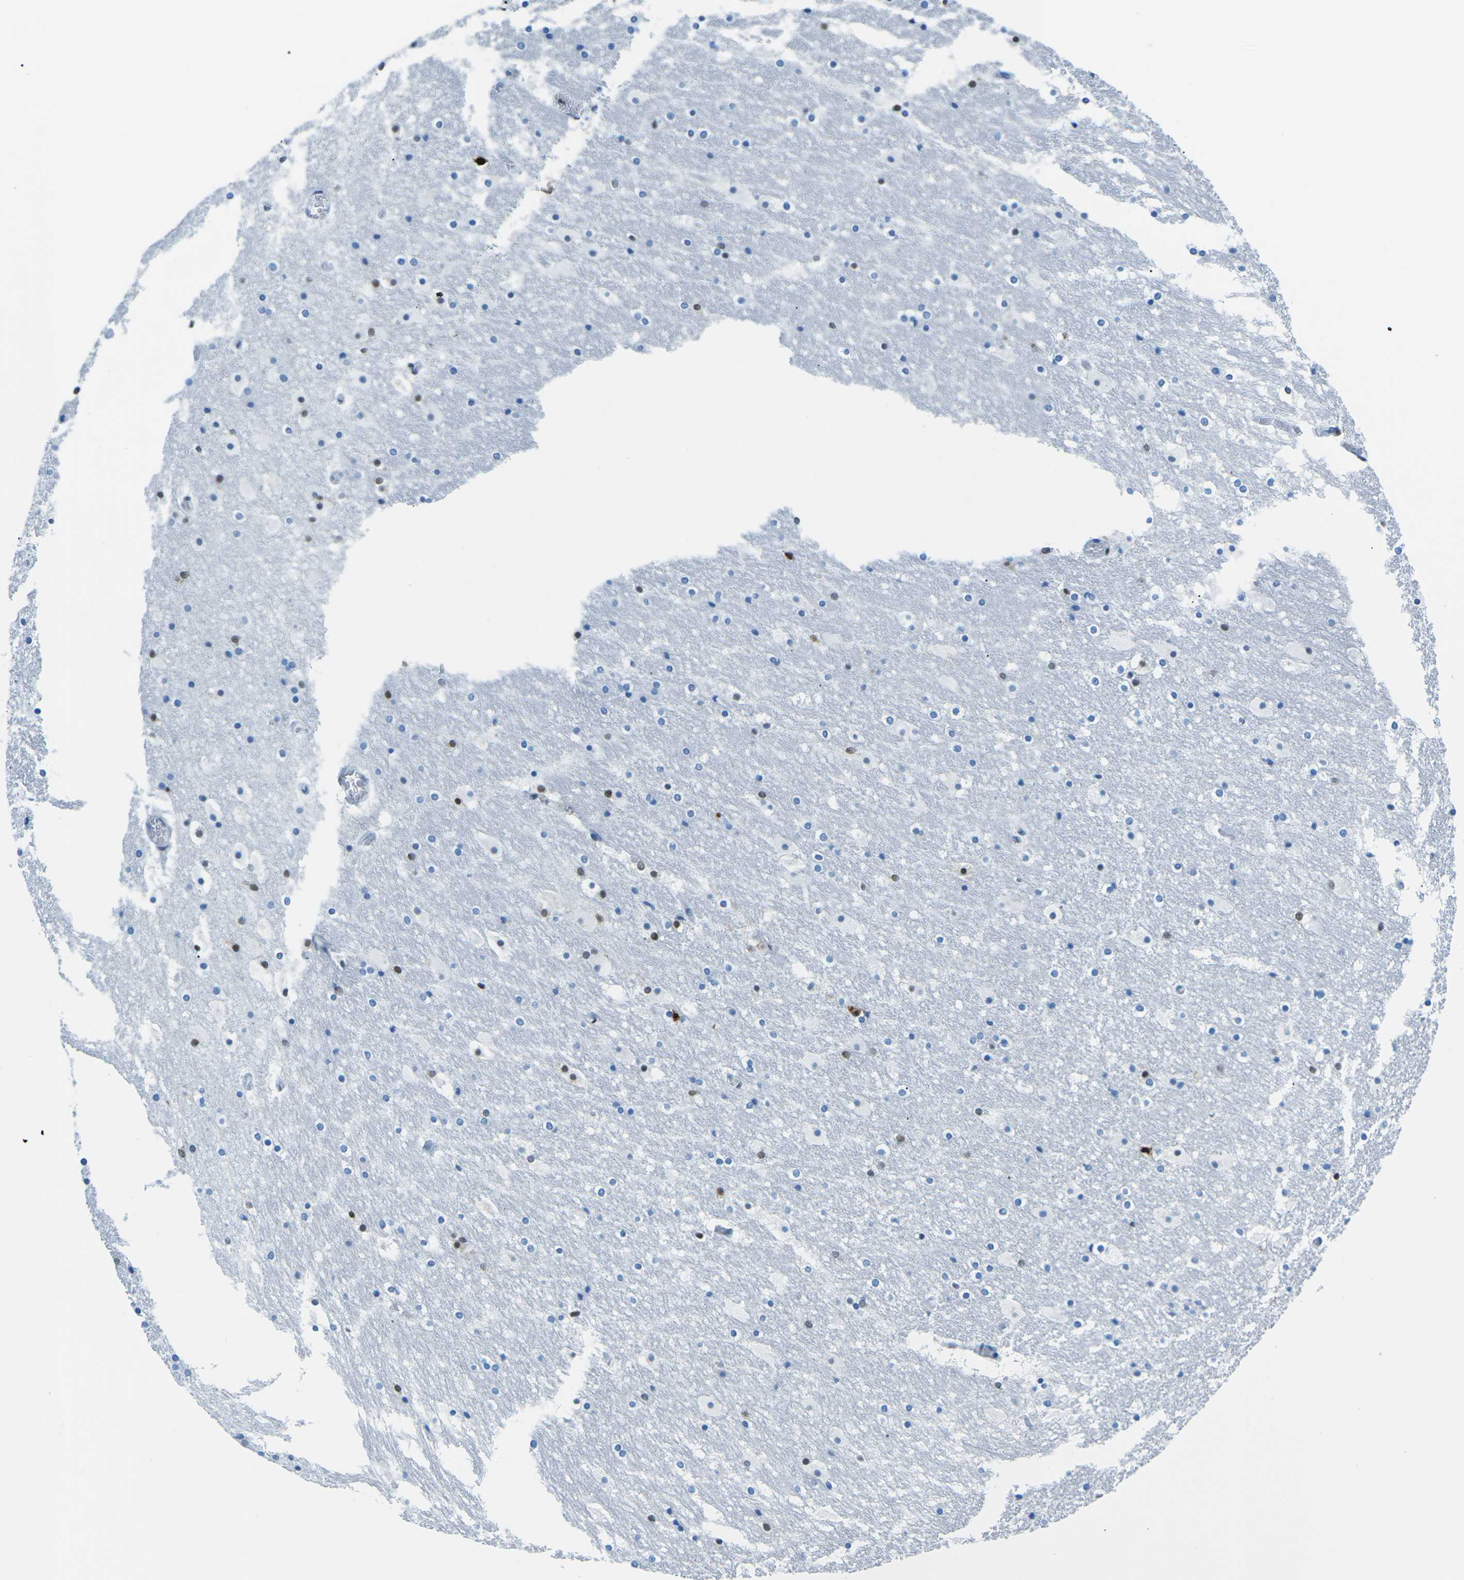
{"staining": {"intensity": "moderate", "quantity": "<25%", "location": "nuclear"}, "tissue": "hippocampus", "cell_type": "Glial cells", "image_type": "normal", "snomed": [{"axis": "morphology", "description": "Normal tissue, NOS"}, {"axis": "topography", "description": "Hippocampus"}], "caption": "Brown immunohistochemical staining in unremarkable hippocampus exhibits moderate nuclear expression in approximately <25% of glial cells.", "gene": "CELF2", "patient": {"sex": "male", "age": 45}}